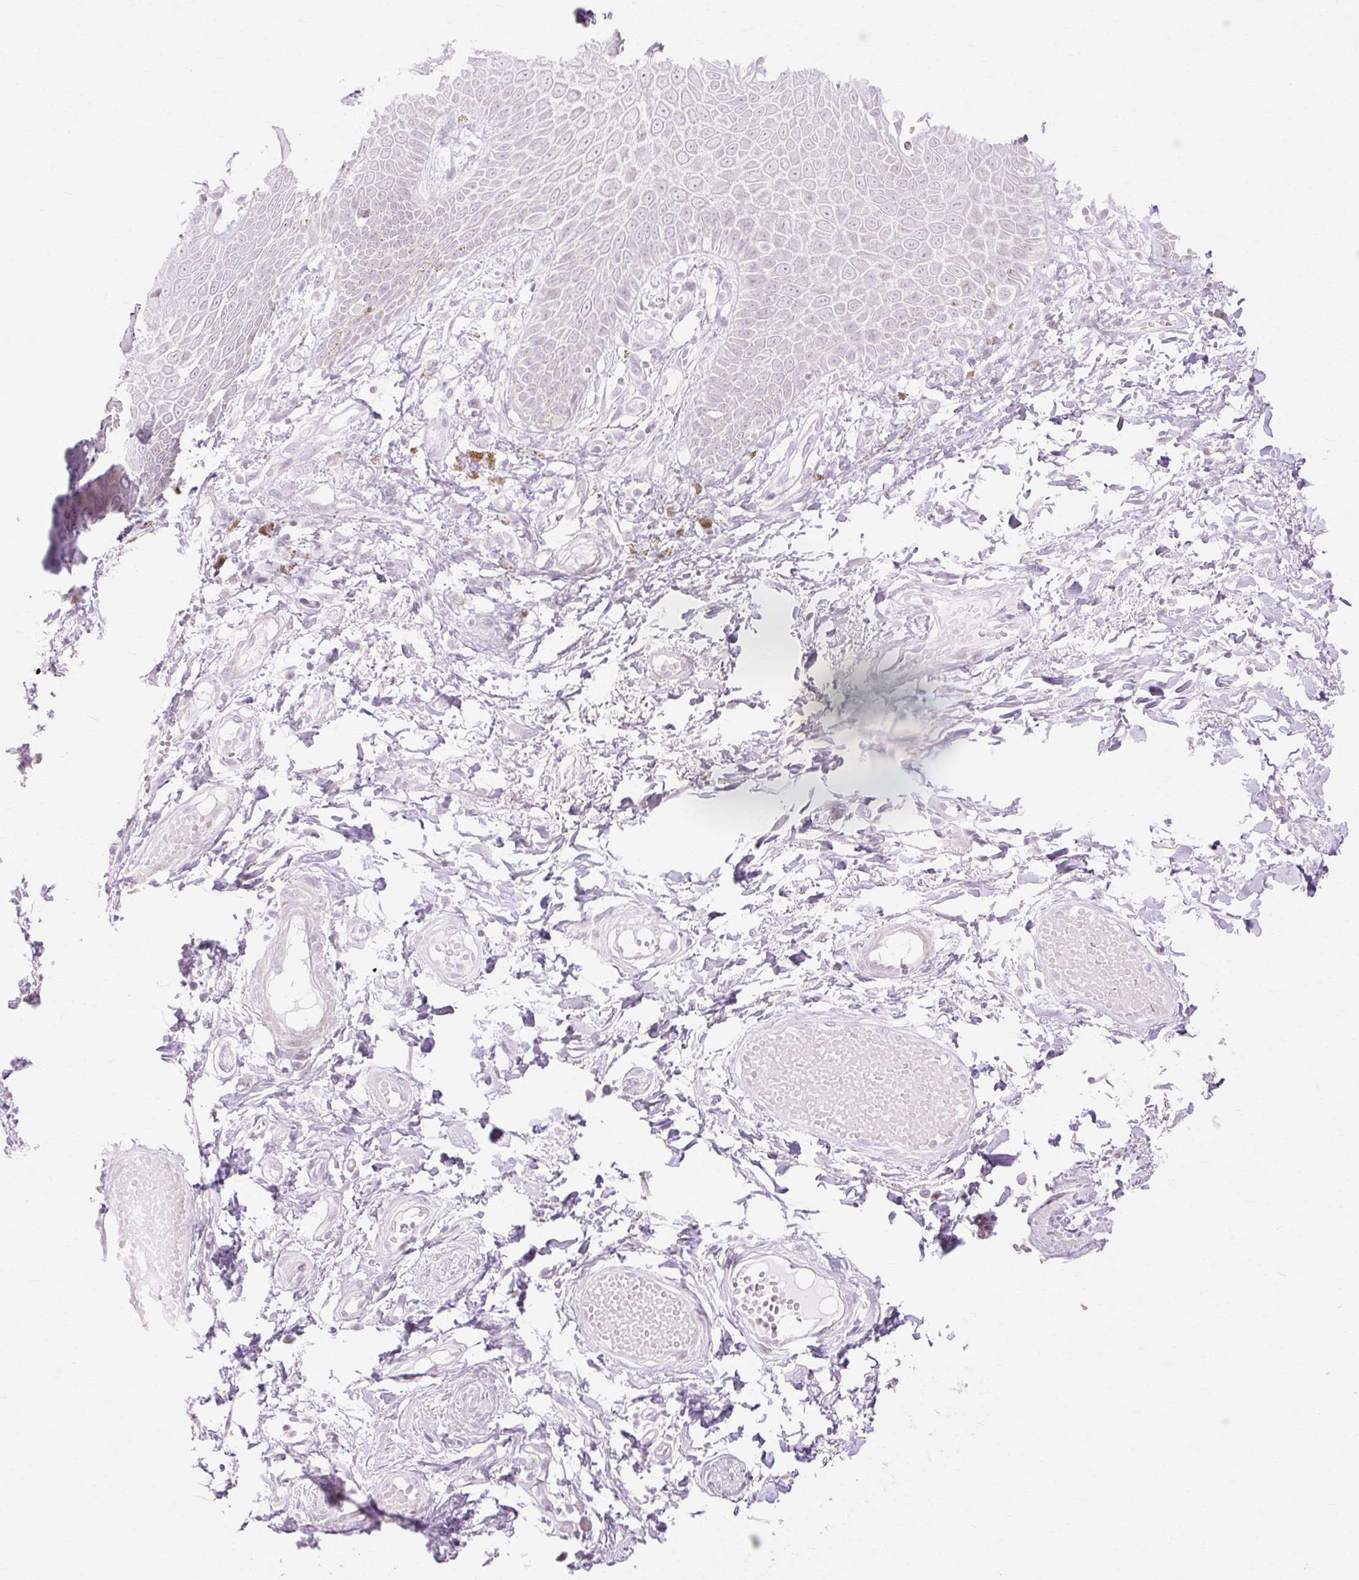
{"staining": {"intensity": "negative", "quantity": "none", "location": "none"}, "tissue": "skin", "cell_type": "Epidermal cells", "image_type": "normal", "snomed": [{"axis": "morphology", "description": "Normal tissue, NOS"}, {"axis": "topography", "description": "Anal"}, {"axis": "topography", "description": "Peripheral nerve tissue"}], "caption": "The immunohistochemistry micrograph has no significant staining in epidermal cells of skin. Brightfield microscopy of IHC stained with DAB (brown) and hematoxylin (blue), captured at high magnification.", "gene": "C3orf49", "patient": {"sex": "male", "age": 78}}